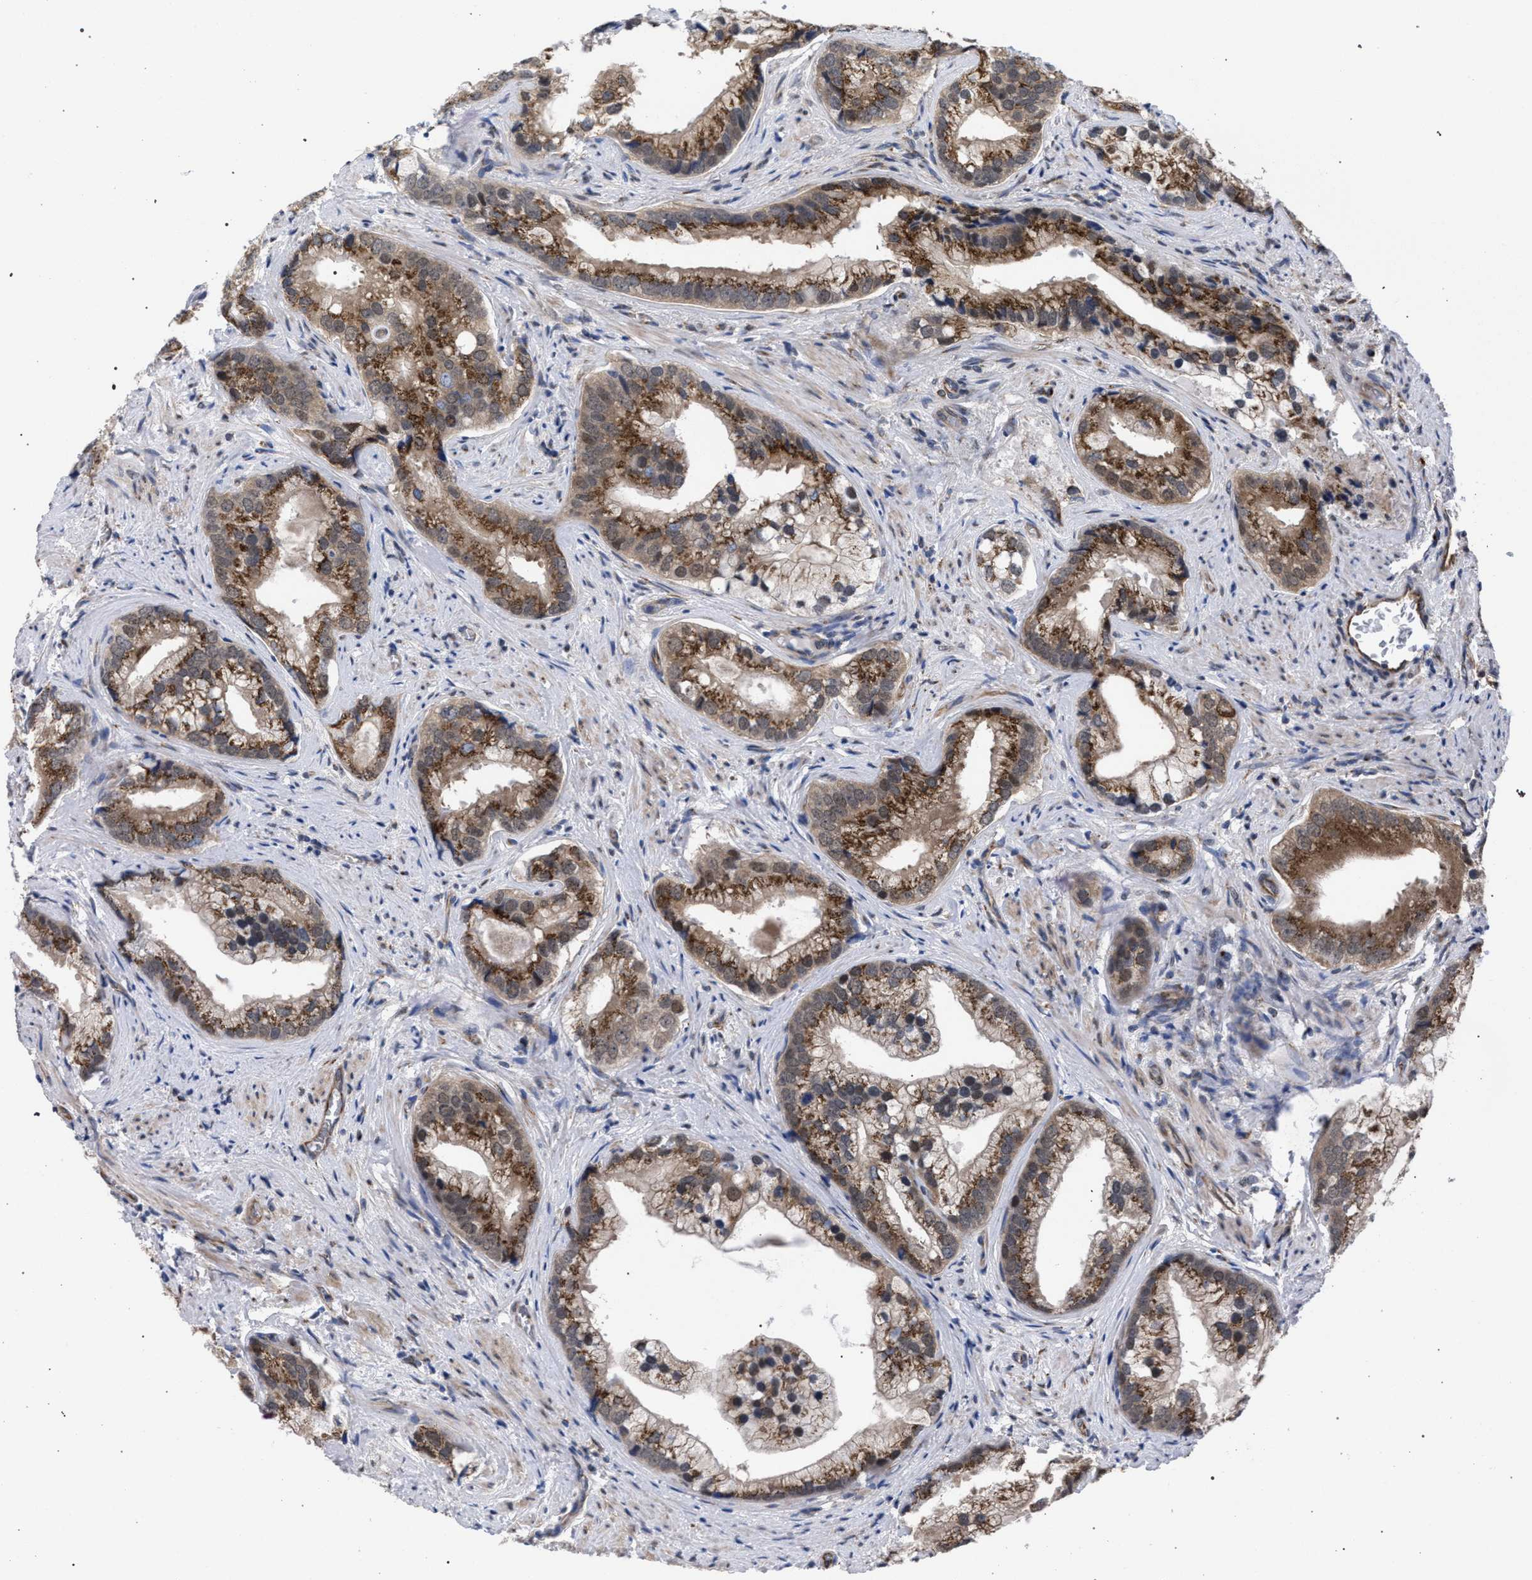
{"staining": {"intensity": "moderate", "quantity": ">75%", "location": "cytoplasmic/membranous"}, "tissue": "prostate cancer", "cell_type": "Tumor cells", "image_type": "cancer", "snomed": [{"axis": "morphology", "description": "Adenocarcinoma, Low grade"}, {"axis": "topography", "description": "Prostate"}], "caption": "A brown stain labels moderate cytoplasmic/membranous staining of a protein in human prostate cancer tumor cells.", "gene": "GOLGA2", "patient": {"sex": "male", "age": 71}}